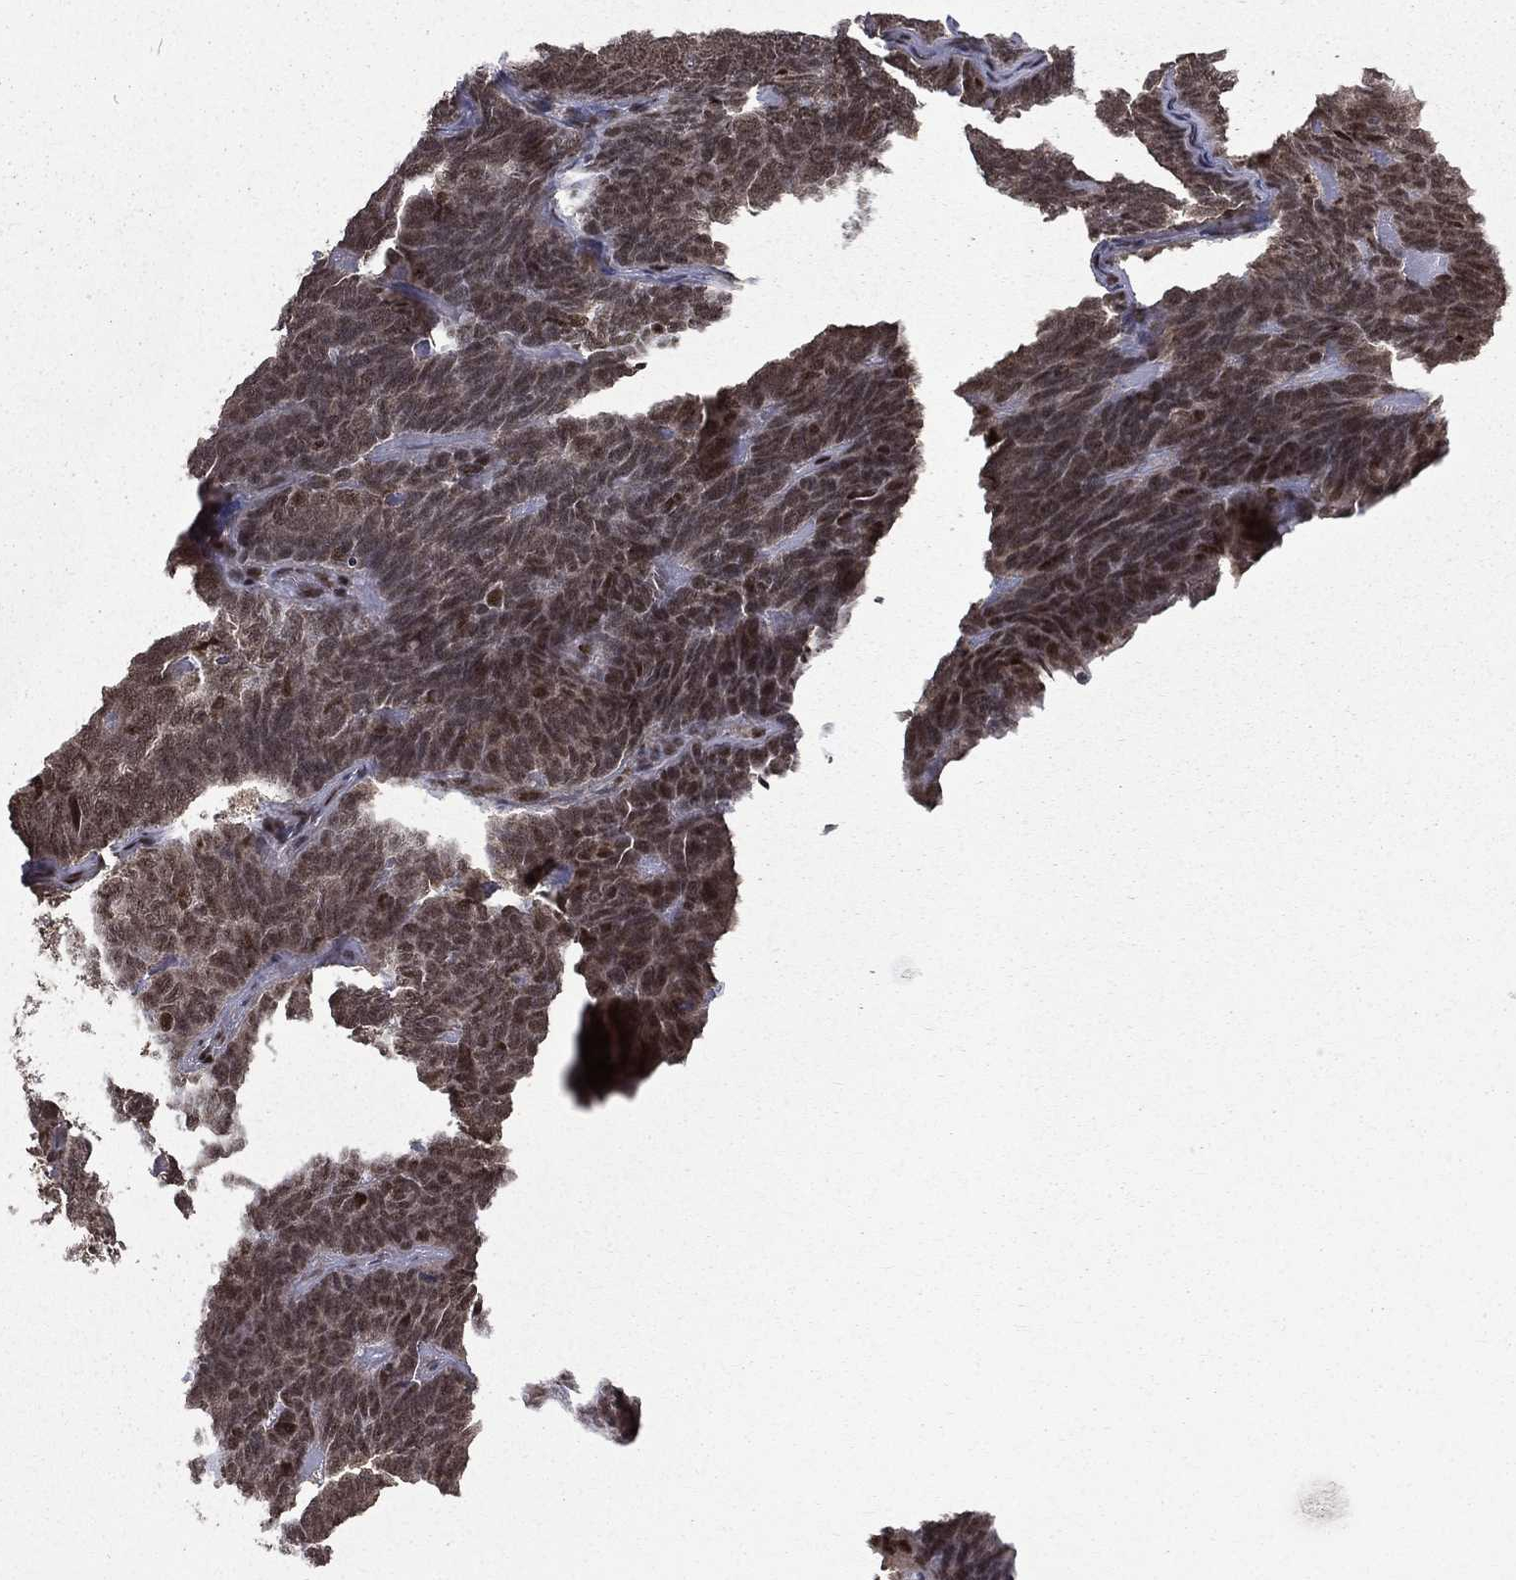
{"staining": {"intensity": "moderate", "quantity": ">75%", "location": "nuclear"}, "tissue": "skin cancer", "cell_type": "Tumor cells", "image_type": "cancer", "snomed": [{"axis": "morphology", "description": "Squamous cell carcinoma, NOS"}, {"axis": "topography", "description": "Skin"}, {"axis": "topography", "description": "Anal"}], "caption": "Immunohistochemistry (IHC) image of skin cancer (squamous cell carcinoma) stained for a protein (brown), which reveals medium levels of moderate nuclear positivity in about >75% of tumor cells.", "gene": "JMJD6", "patient": {"sex": "female", "age": 51}}